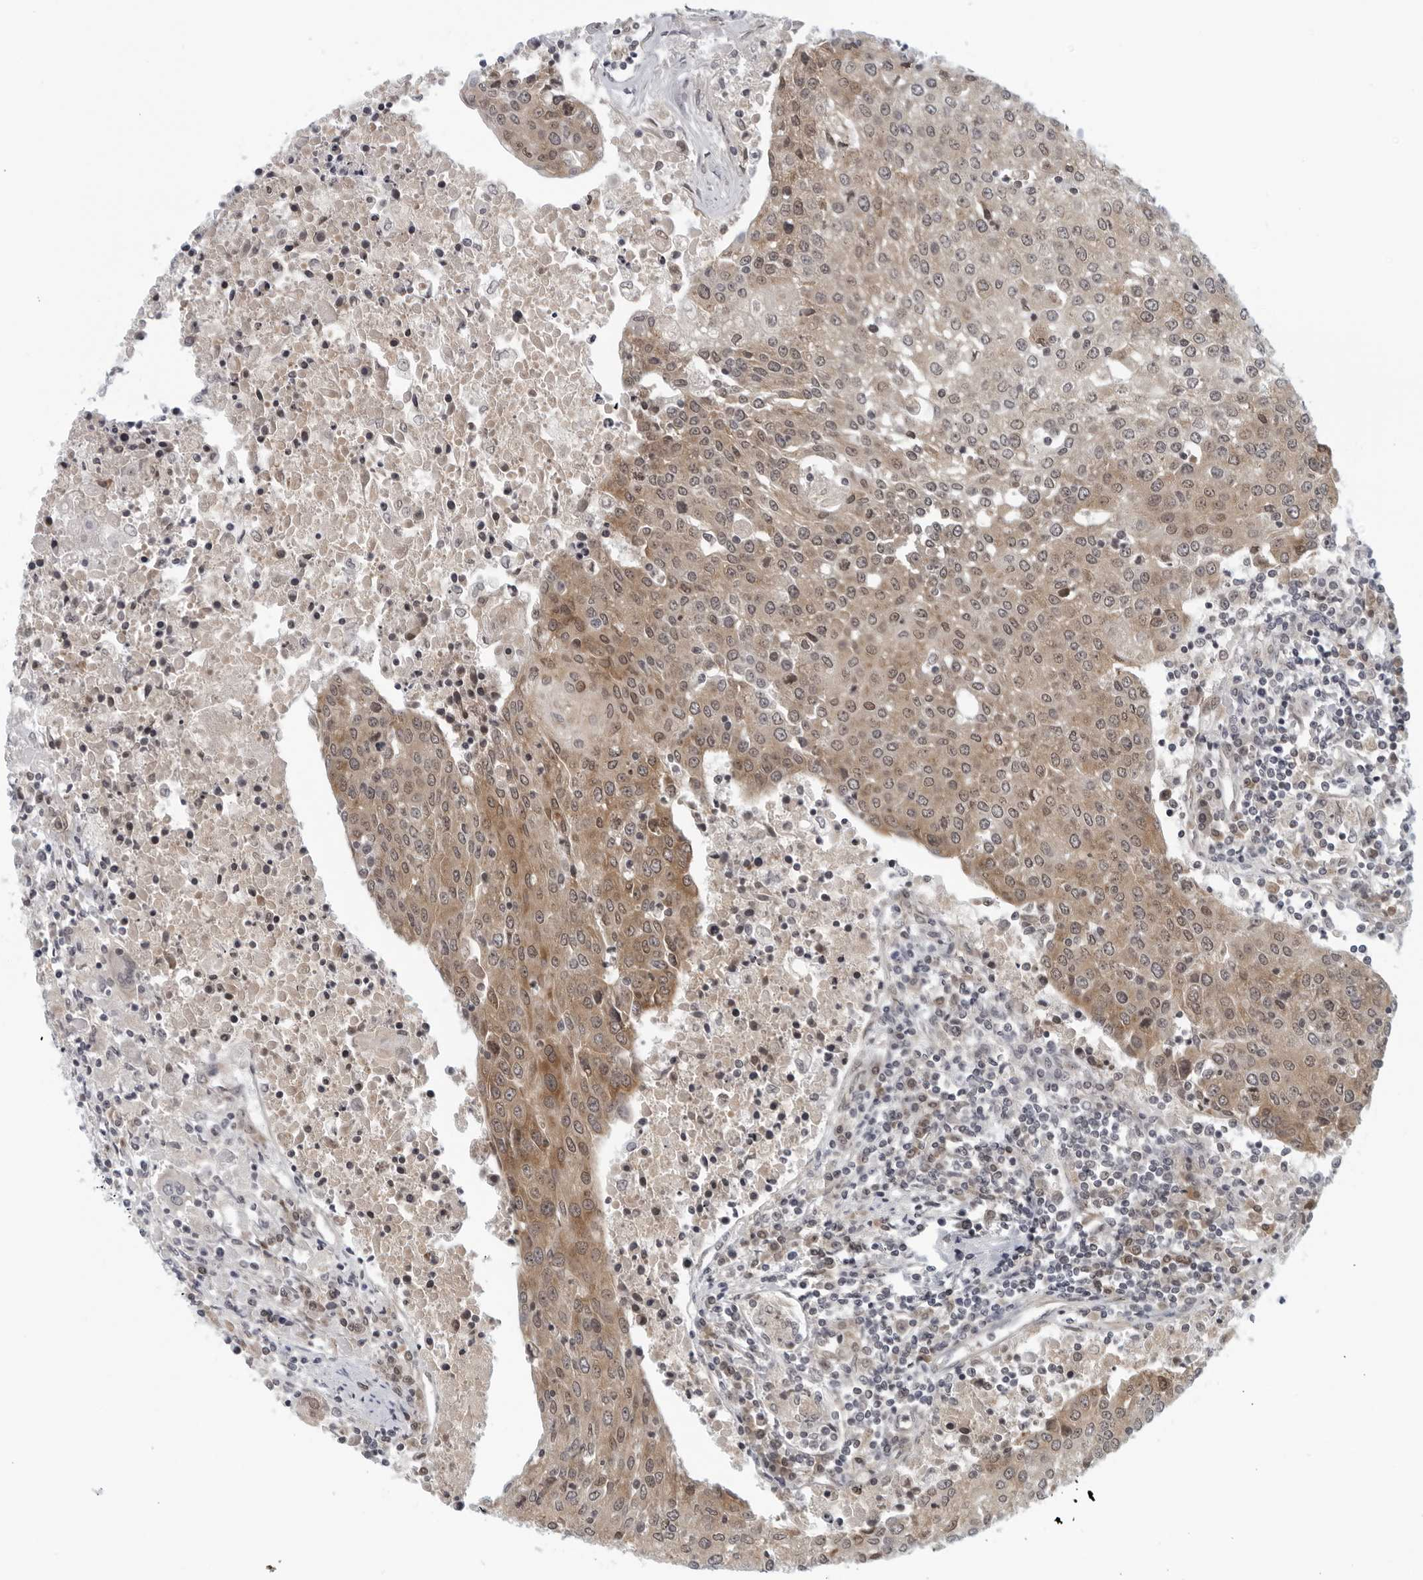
{"staining": {"intensity": "weak", "quantity": ">75%", "location": "cytoplasmic/membranous"}, "tissue": "urothelial cancer", "cell_type": "Tumor cells", "image_type": "cancer", "snomed": [{"axis": "morphology", "description": "Urothelial carcinoma, High grade"}, {"axis": "topography", "description": "Urinary bladder"}], "caption": "High-grade urothelial carcinoma tissue shows weak cytoplasmic/membranous positivity in approximately >75% of tumor cells Nuclei are stained in blue.", "gene": "RC3H1", "patient": {"sex": "female", "age": 85}}